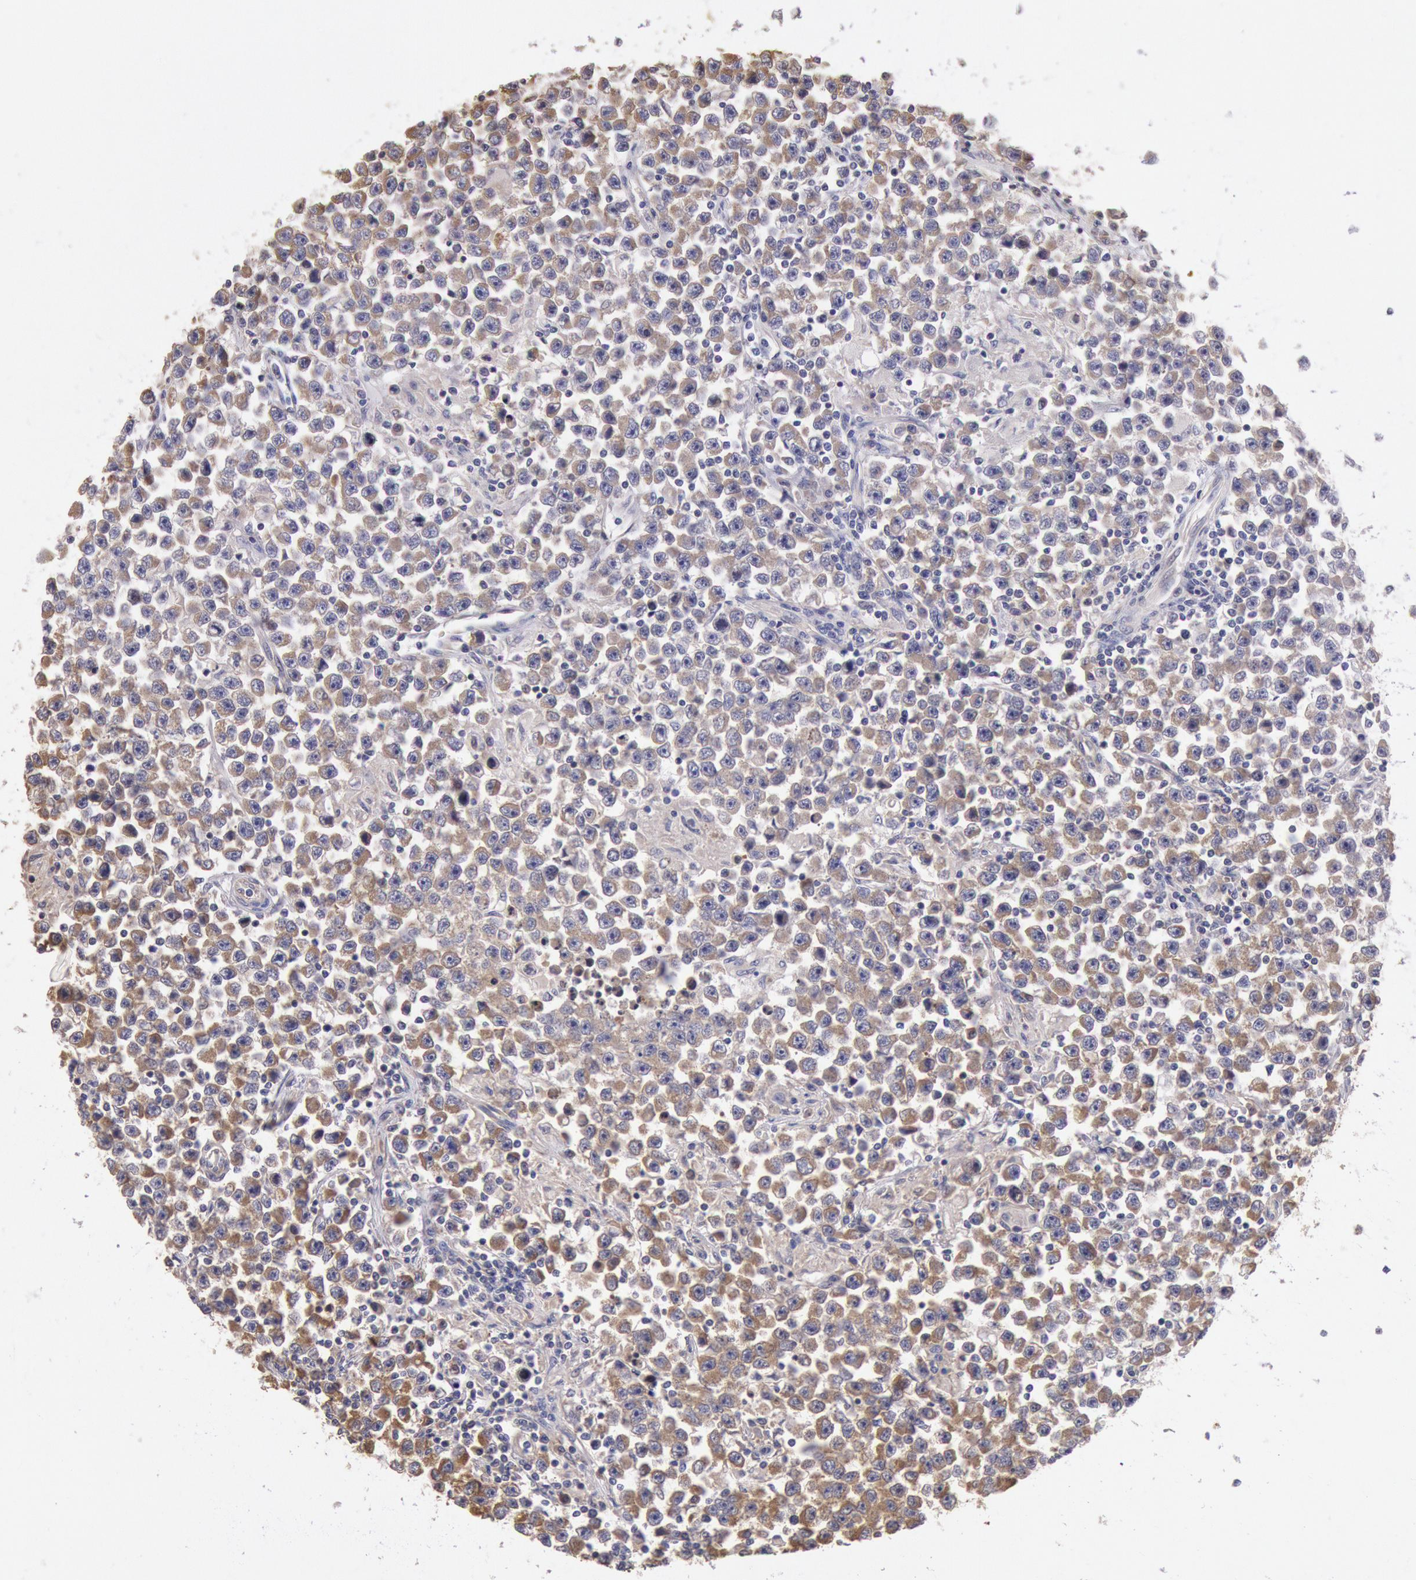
{"staining": {"intensity": "moderate", "quantity": ">75%", "location": "cytoplasmic/membranous"}, "tissue": "testis cancer", "cell_type": "Tumor cells", "image_type": "cancer", "snomed": [{"axis": "morphology", "description": "Seminoma, NOS"}, {"axis": "topography", "description": "Testis"}], "caption": "This photomicrograph demonstrates IHC staining of testis cancer (seminoma), with medium moderate cytoplasmic/membranous positivity in about >75% of tumor cells.", "gene": "DRG1", "patient": {"sex": "male", "age": 33}}